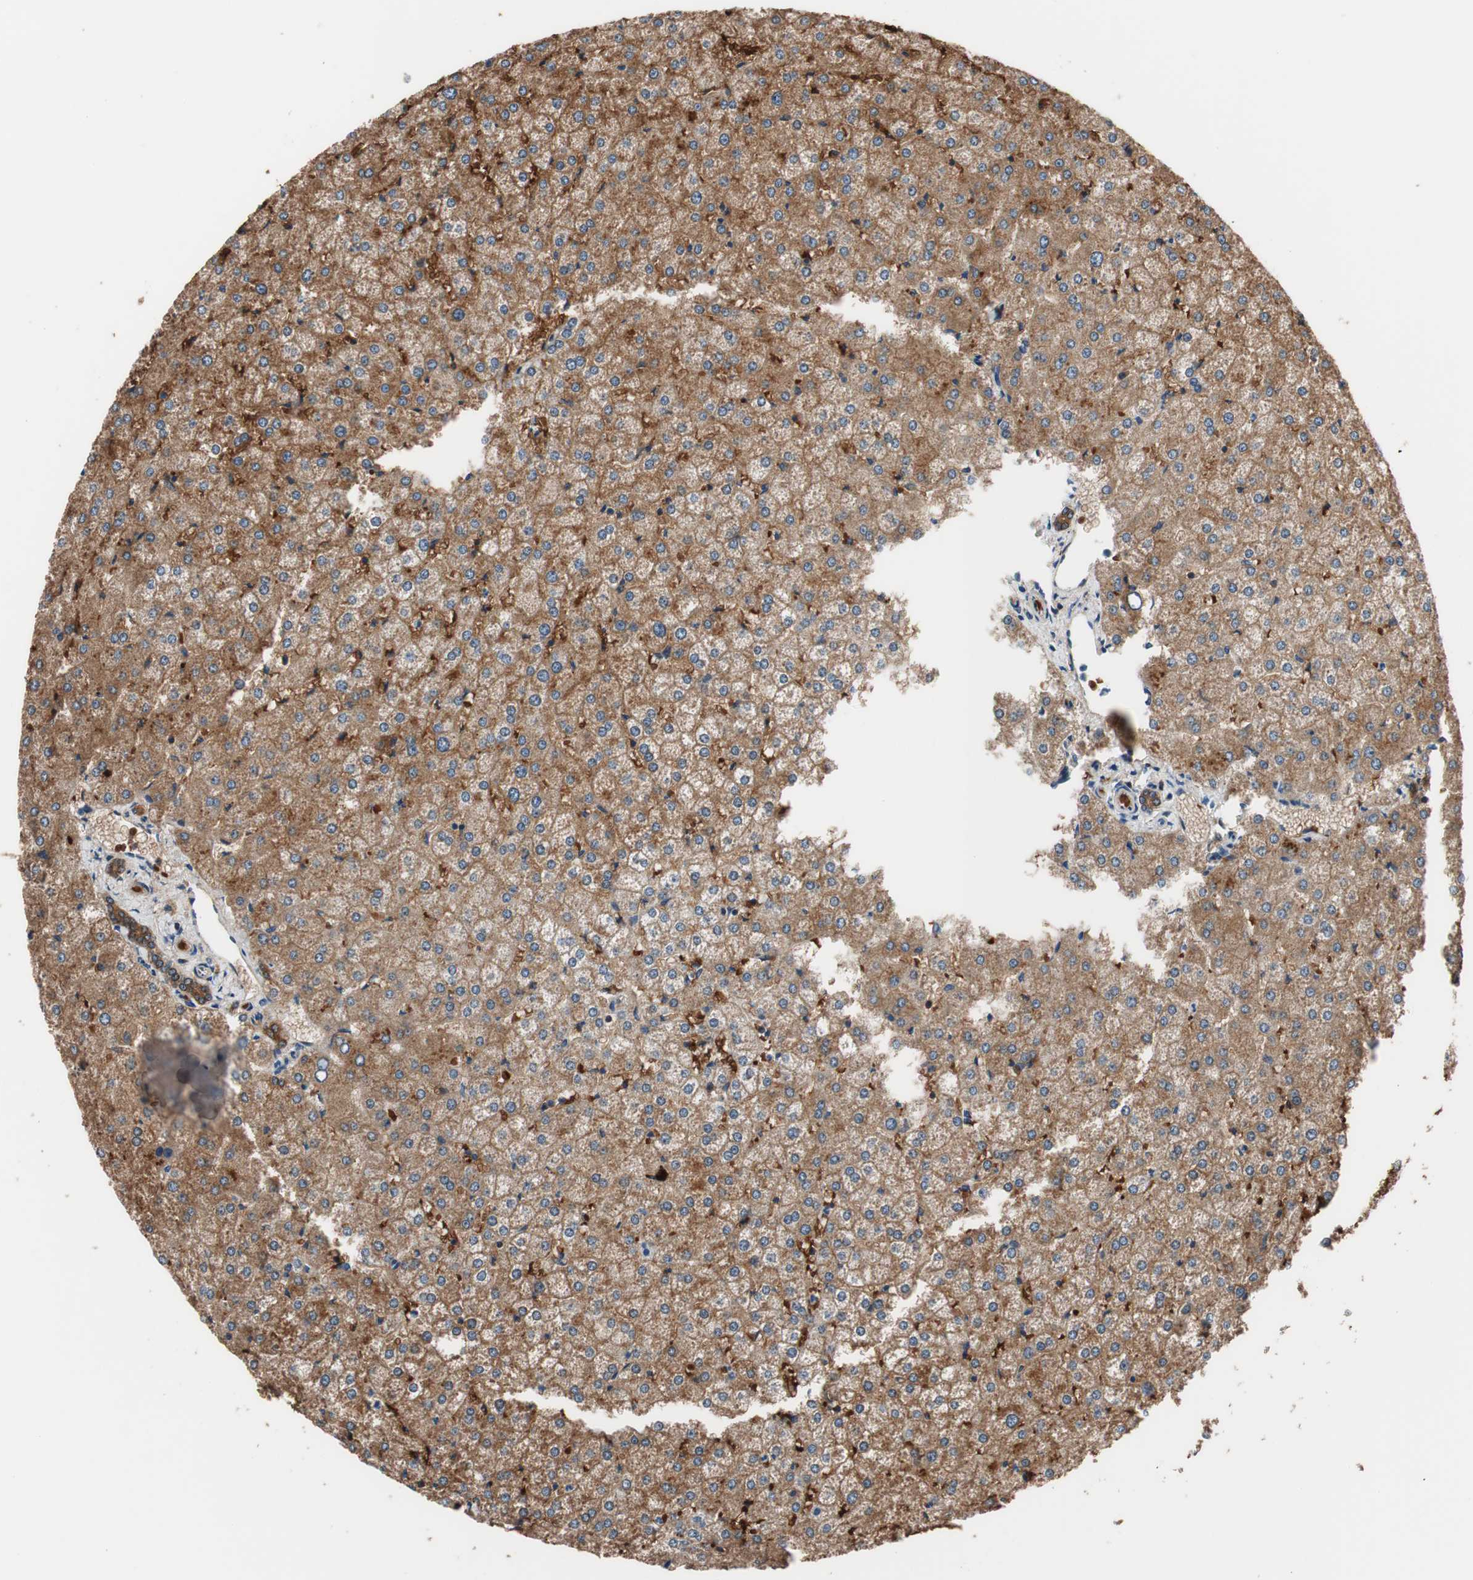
{"staining": {"intensity": "moderate", "quantity": ">75%", "location": "cytoplasmic/membranous"}, "tissue": "liver", "cell_type": "Cholangiocytes", "image_type": "normal", "snomed": [{"axis": "morphology", "description": "Normal tissue, NOS"}, {"axis": "topography", "description": "Liver"}], "caption": "Immunohistochemical staining of benign human liver demonstrates moderate cytoplasmic/membranous protein positivity in about >75% of cholangiocytes. The staining was performed using DAB, with brown indicating positive protein expression. Nuclei are stained blue with hematoxylin.", "gene": "PRDX2", "patient": {"sex": "female", "age": 32}}